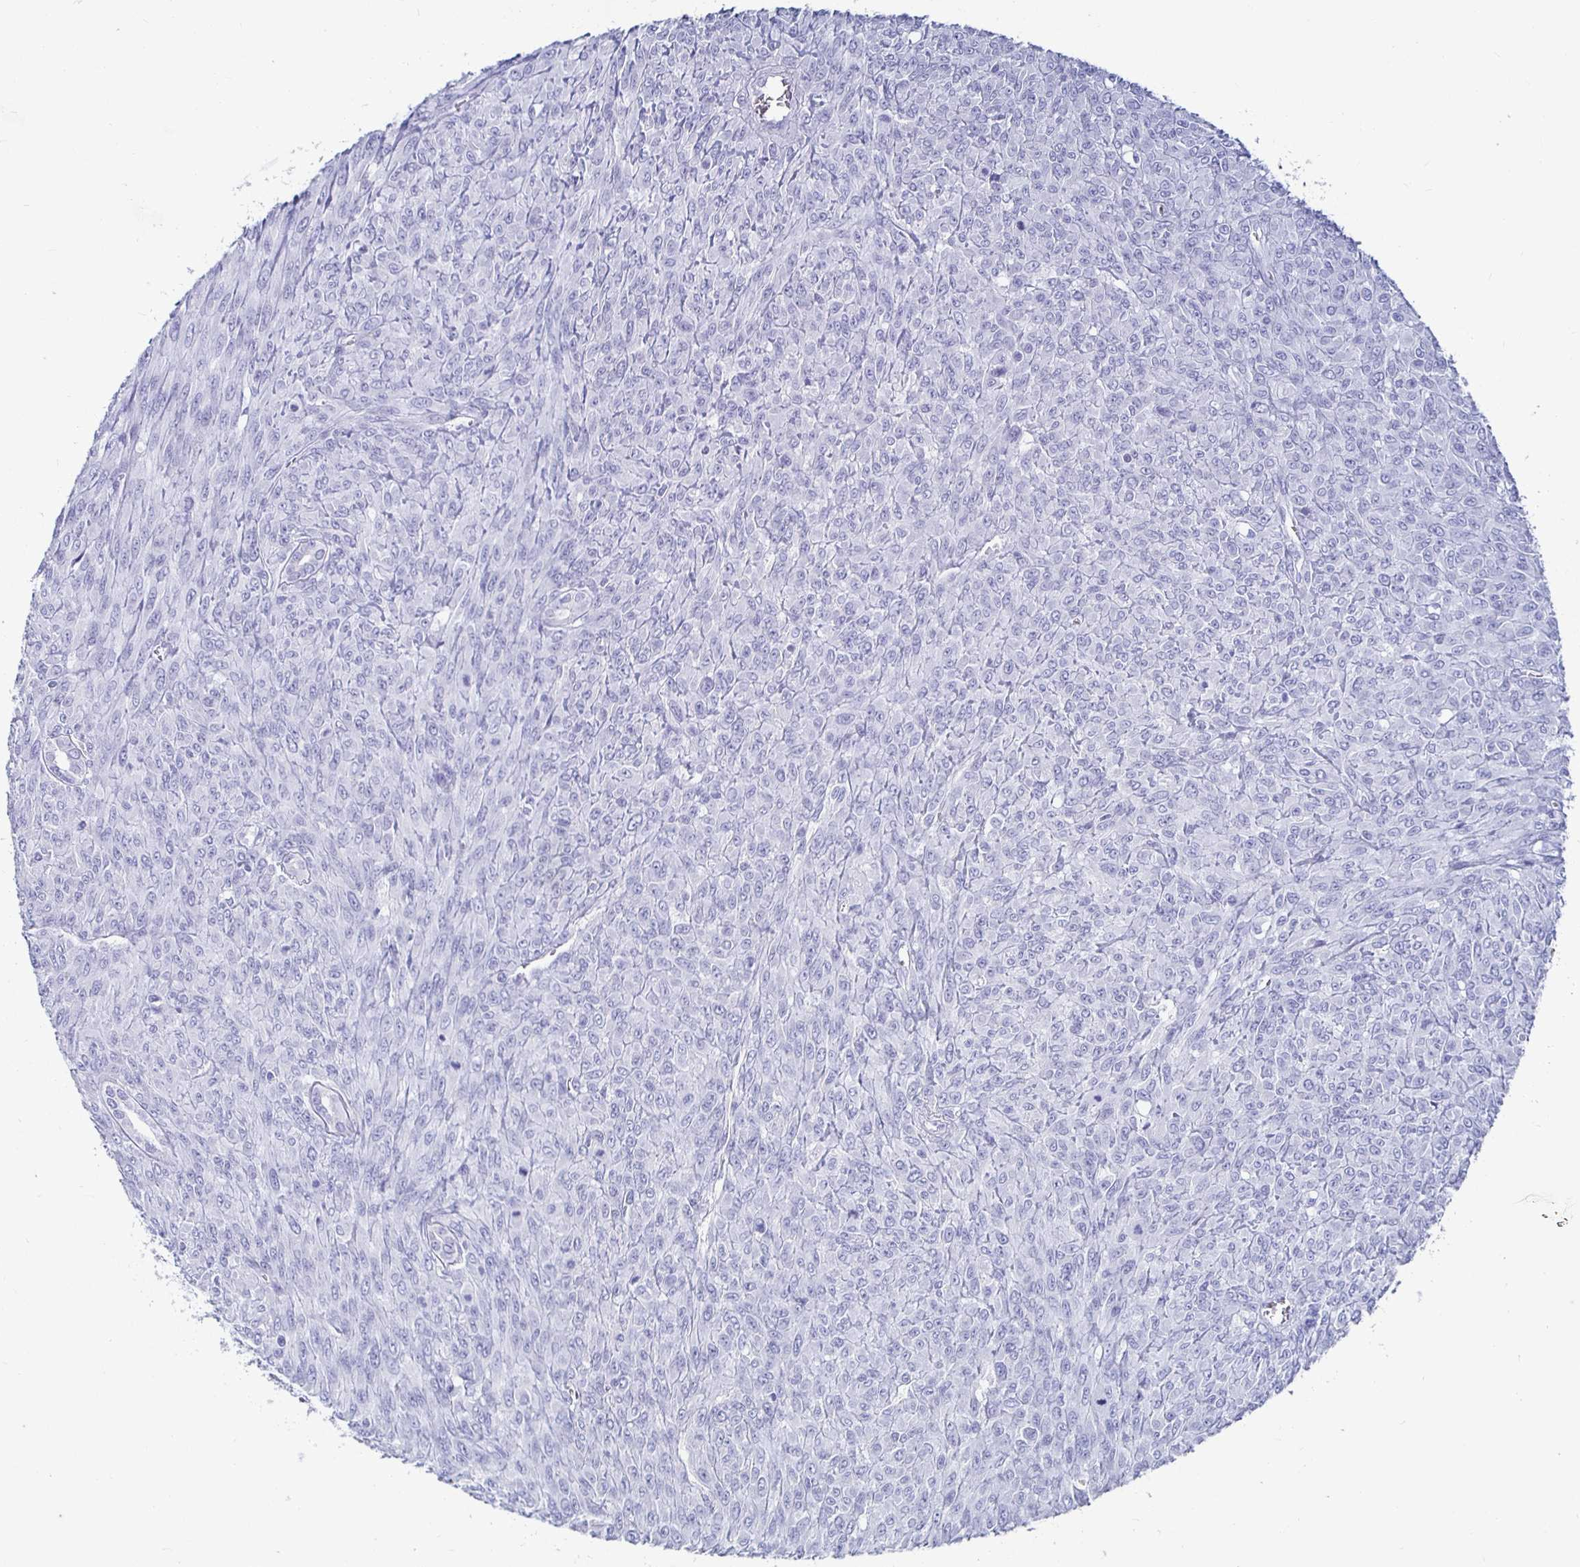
{"staining": {"intensity": "negative", "quantity": "none", "location": "none"}, "tissue": "renal cancer", "cell_type": "Tumor cells", "image_type": "cancer", "snomed": [{"axis": "morphology", "description": "Adenocarcinoma, NOS"}, {"axis": "topography", "description": "Kidney"}], "caption": "High power microscopy histopathology image of an immunohistochemistry image of renal adenocarcinoma, revealing no significant positivity in tumor cells.", "gene": "CA9", "patient": {"sex": "male", "age": 58}}